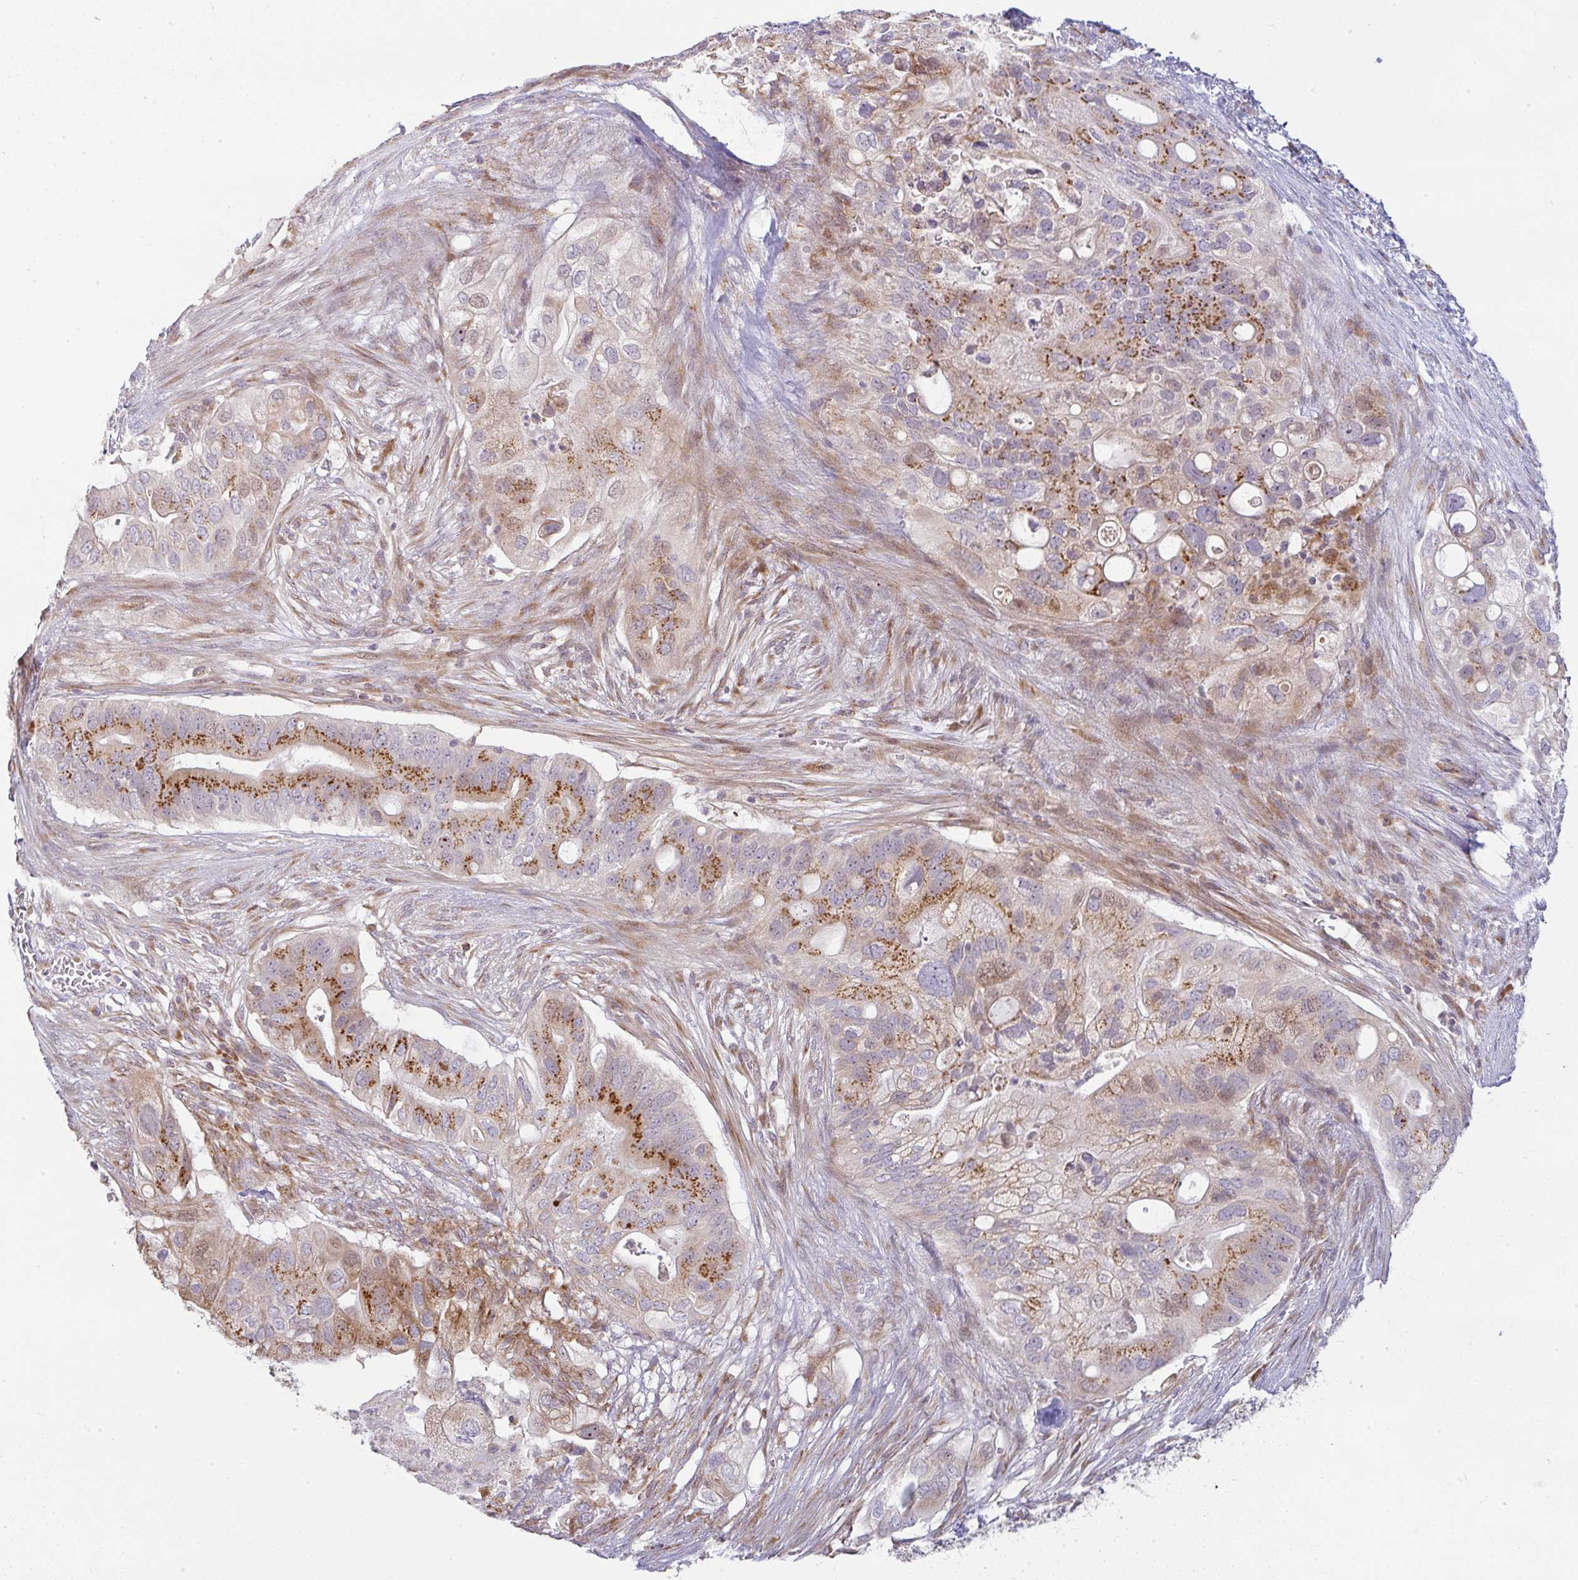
{"staining": {"intensity": "strong", "quantity": "25%-75%", "location": "cytoplasmic/membranous"}, "tissue": "pancreatic cancer", "cell_type": "Tumor cells", "image_type": "cancer", "snomed": [{"axis": "morphology", "description": "Adenocarcinoma, NOS"}, {"axis": "topography", "description": "Pancreas"}], "caption": "Protein expression analysis of pancreatic adenocarcinoma demonstrates strong cytoplasmic/membranous staining in about 25%-75% of tumor cells.", "gene": "MOB1A", "patient": {"sex": "female", "age": 72}}